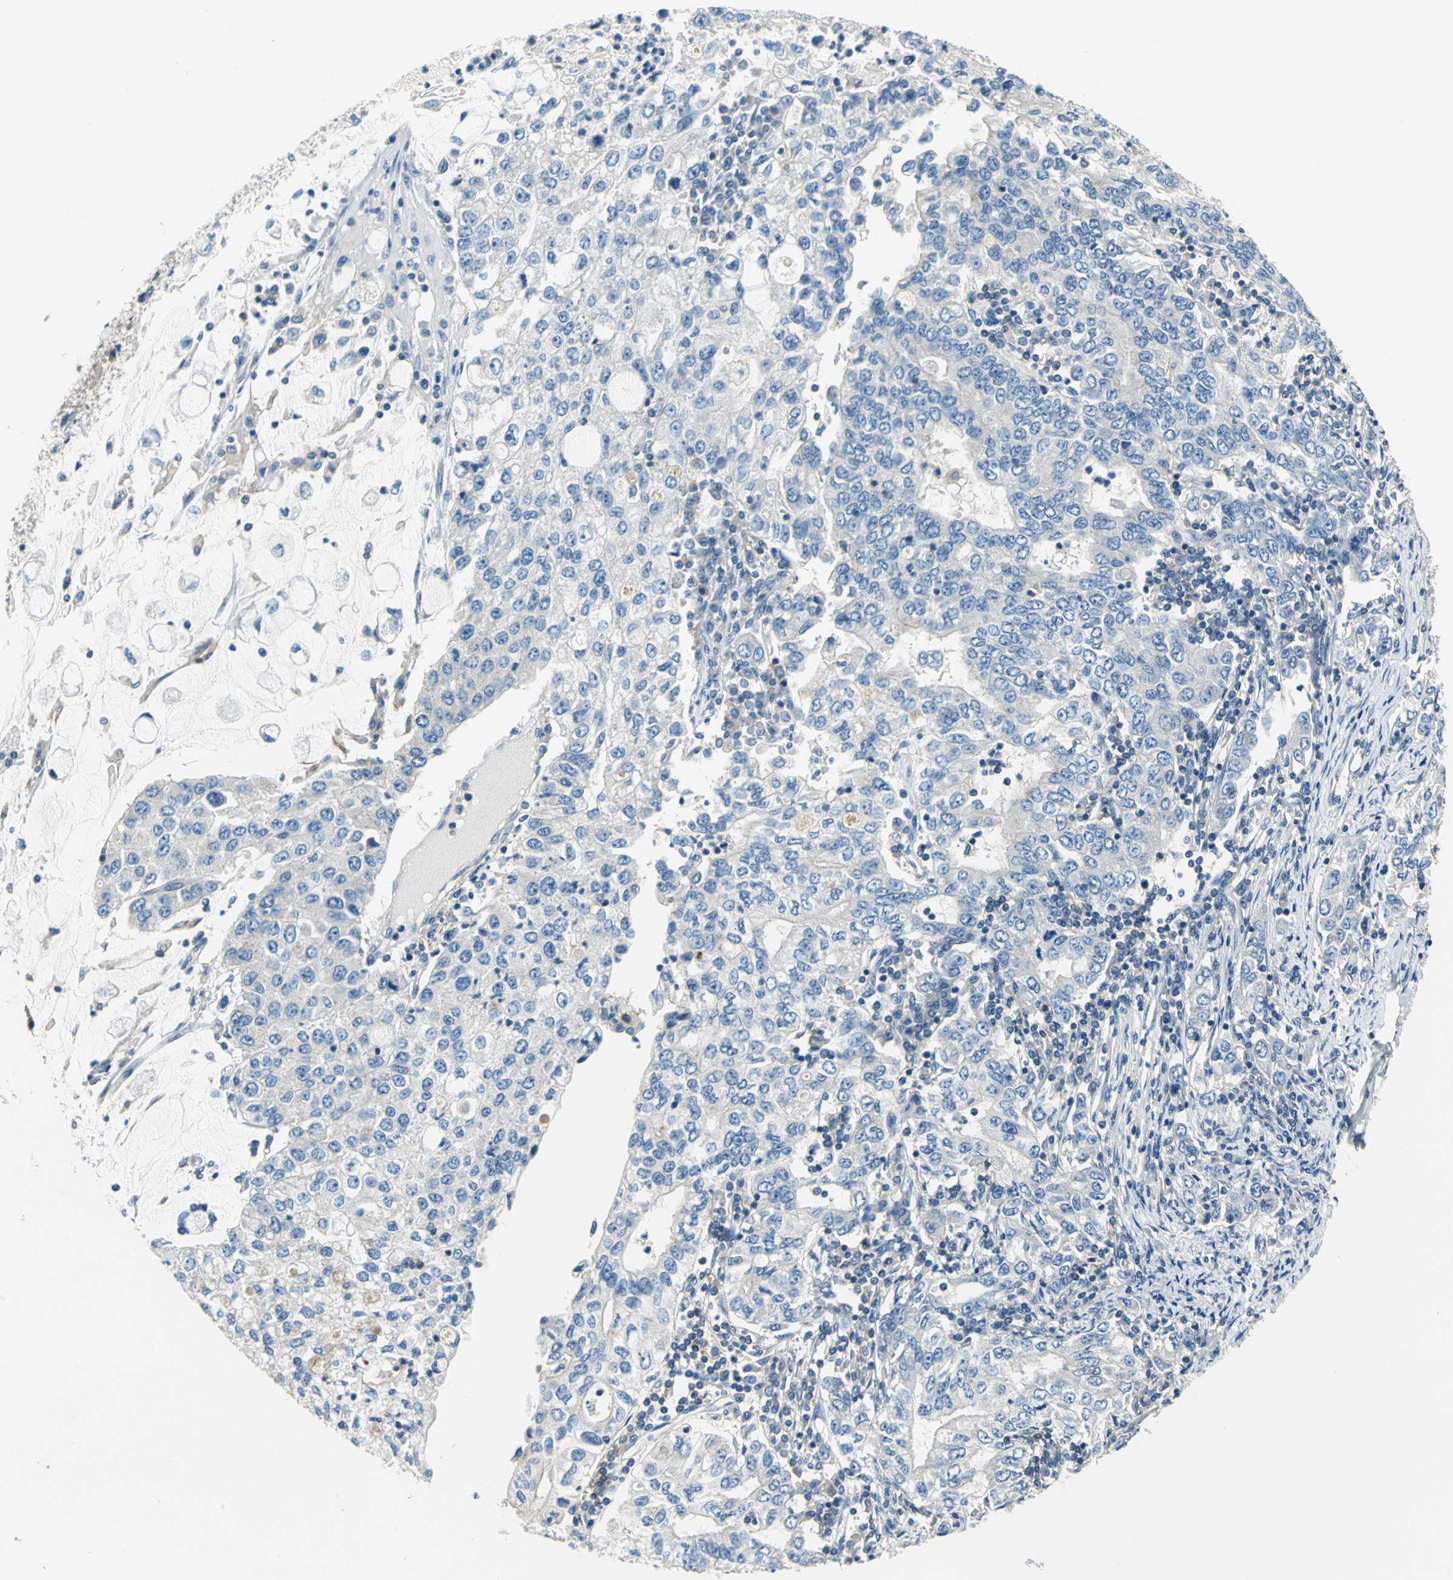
{"staining": {"intensity": "negative", "quantity": "none", "location": "none"}, "tissue": "stomach cancer", "cell_type": "Tumor cells", "image_type": "cancer", "snomed": [{"axis": "morphology", "description": "Adenocarcinoma, NOS"}, {"axis": "topography", "description": "Stomach, lower"}], "caption": "This is a photomicrograph of immunohistochemistry (IHC) staining of adenocarcinoma (stomach), which shows no positivity in tumor cells.", "gene": "DDX3Y", "patient": {"sex": "female", "age": 72}}